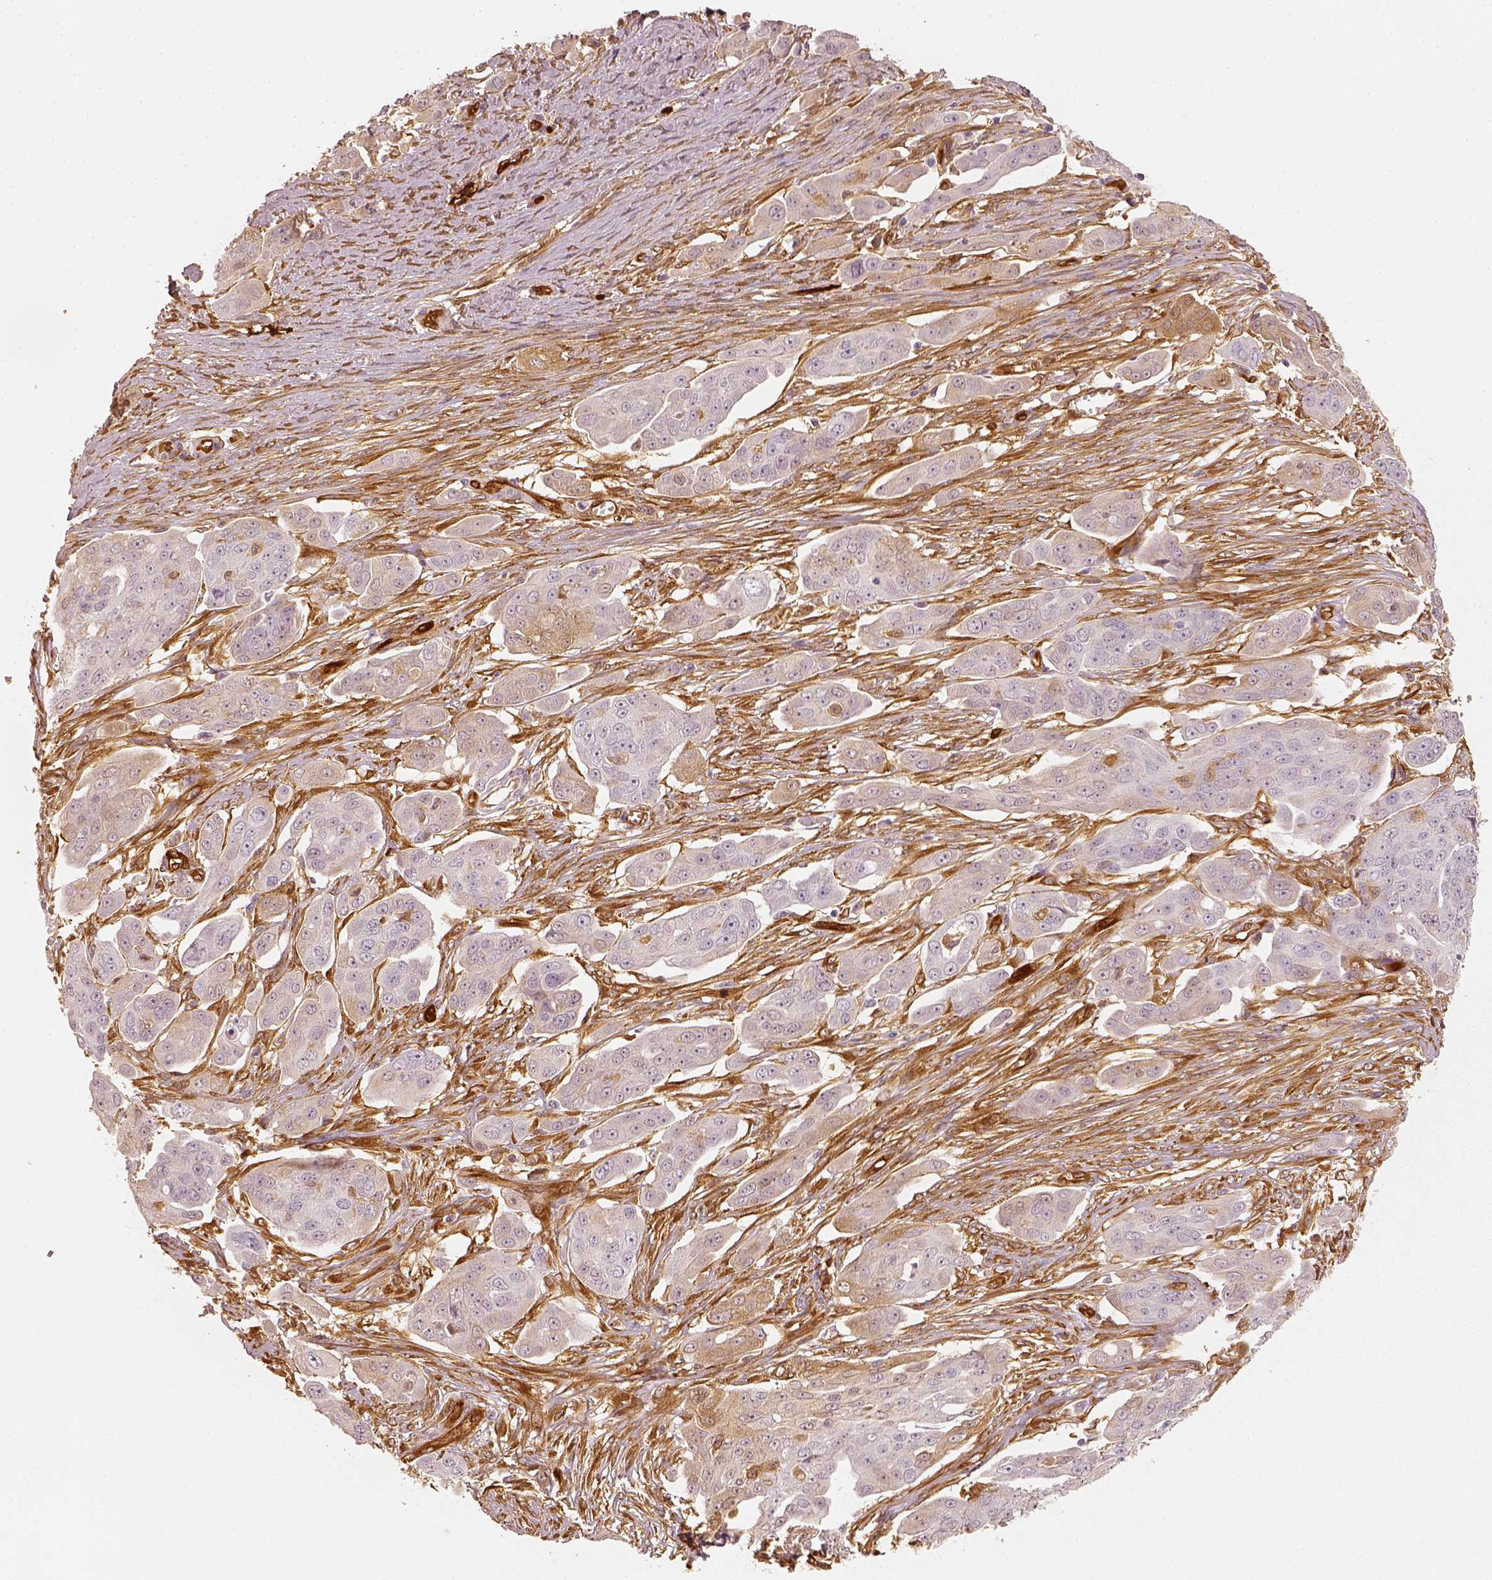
{"staining": {"intensity": "negative", "quantity": "none", "location": "none"}, "tissue": "ovarian cancer", "cell_type": "Tumor cells", "image_type": "cancer", "snomed": [{"axis": "morphology", "description": "Carcinoma, endometroid"}, {"axis": "topography", "description": "Ovary"}], "caption": "A histopathology image of endometroid carcinoma (ovarian) stained for a protein displays no brown staining in tumor cells.", "gene": "FSCN1", "patient": {"sex": "female", "age": 70}}